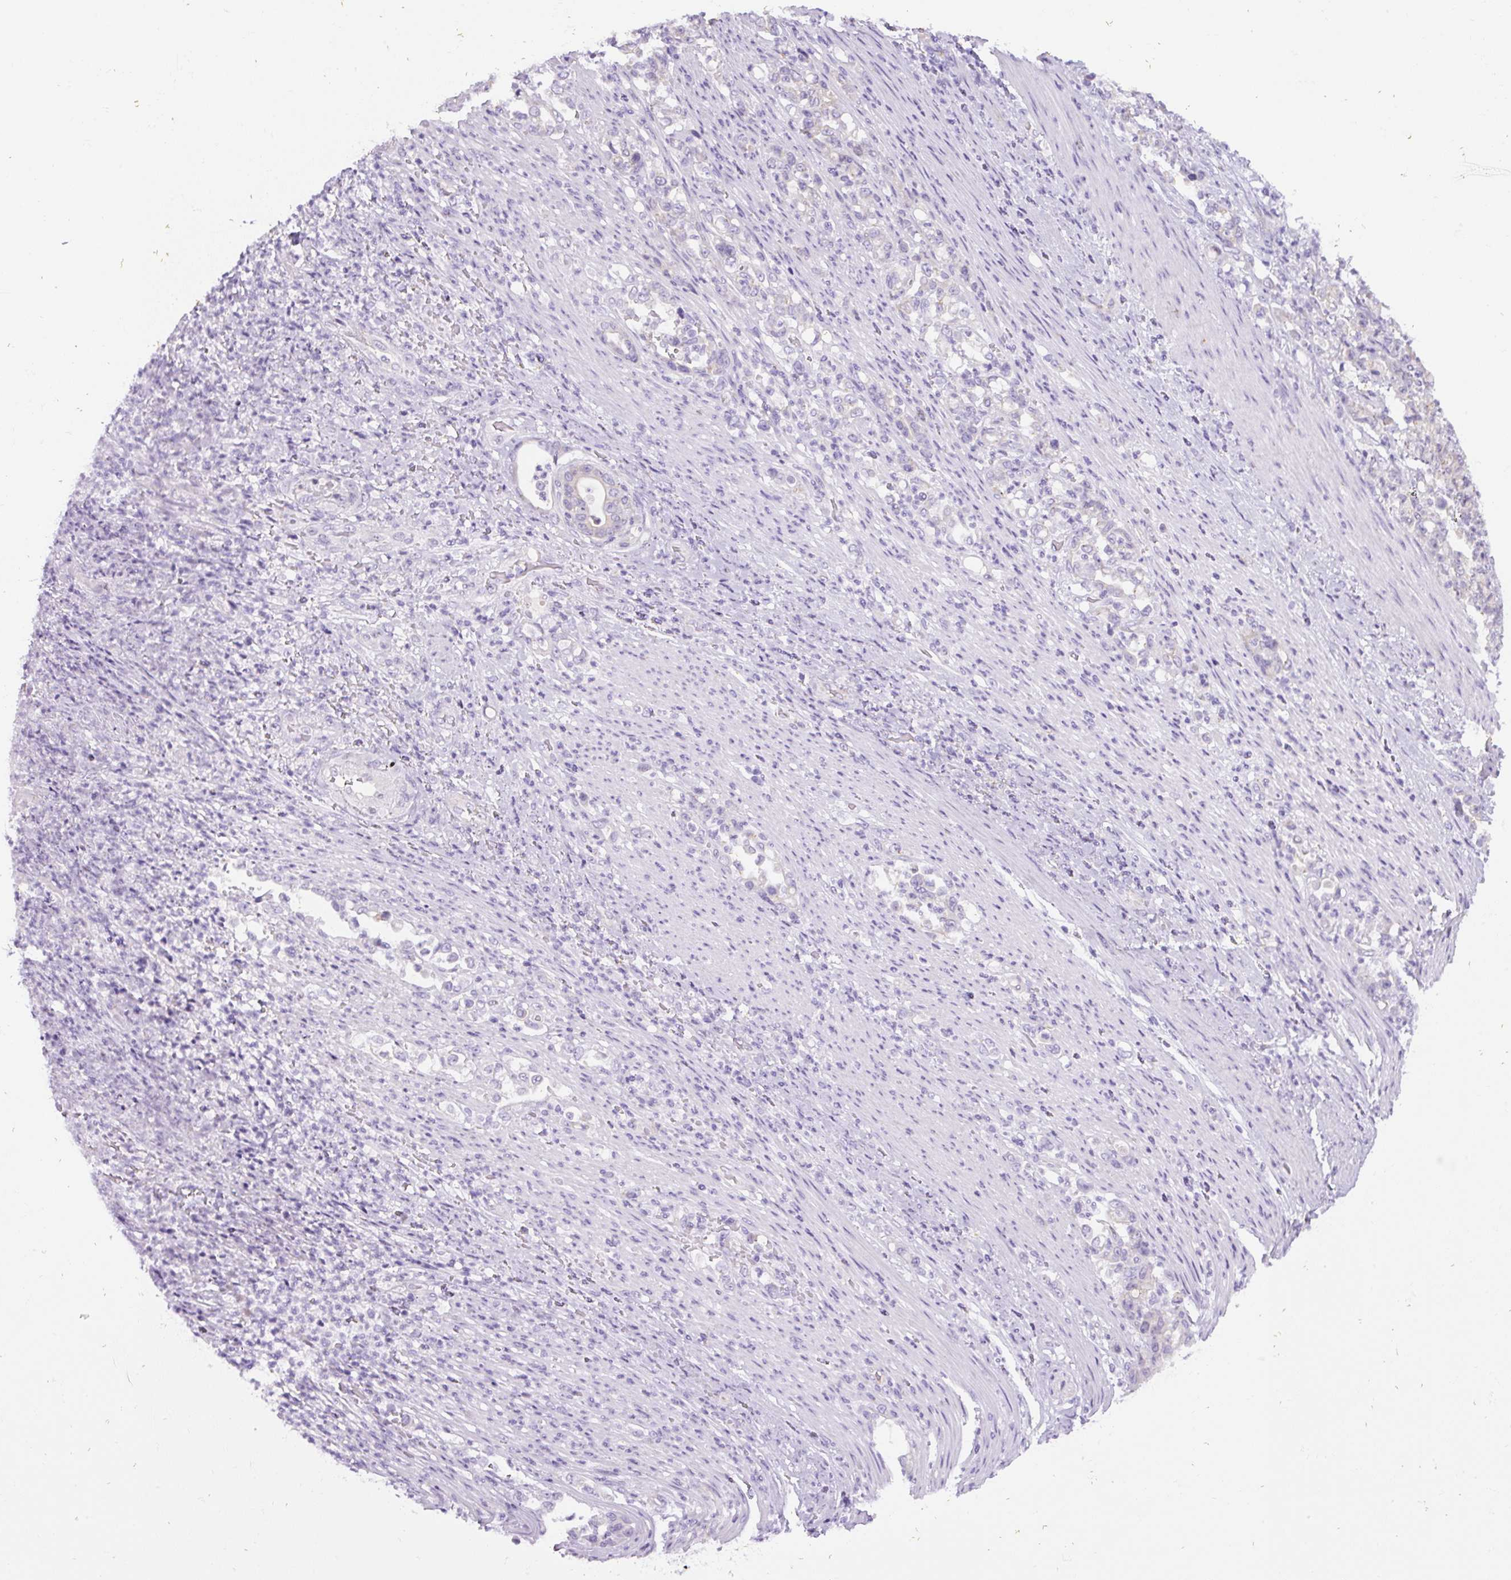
{"staining": {"intensity": "negative", "quantity": "none", "location": "none"}, "tissue": "stomach cancer", "cell_type": "Tumor cells", "image_type": "cancer", "snomed": [{"axis": "morphology", "description": "Normal tissue, NOS"}, {"axis": "morphology", "description": "Adenocarcinoma, NOS"}, {"axis": "topography", "description": "Stomach"}], "caption": "Stomach adenocarcinoma stained for a protein using immunohistochemistry (IHC) reveals no expression tumor cells.", "gene": "ADAMTS19", "patient": {"sex": "female", "age": 79}}